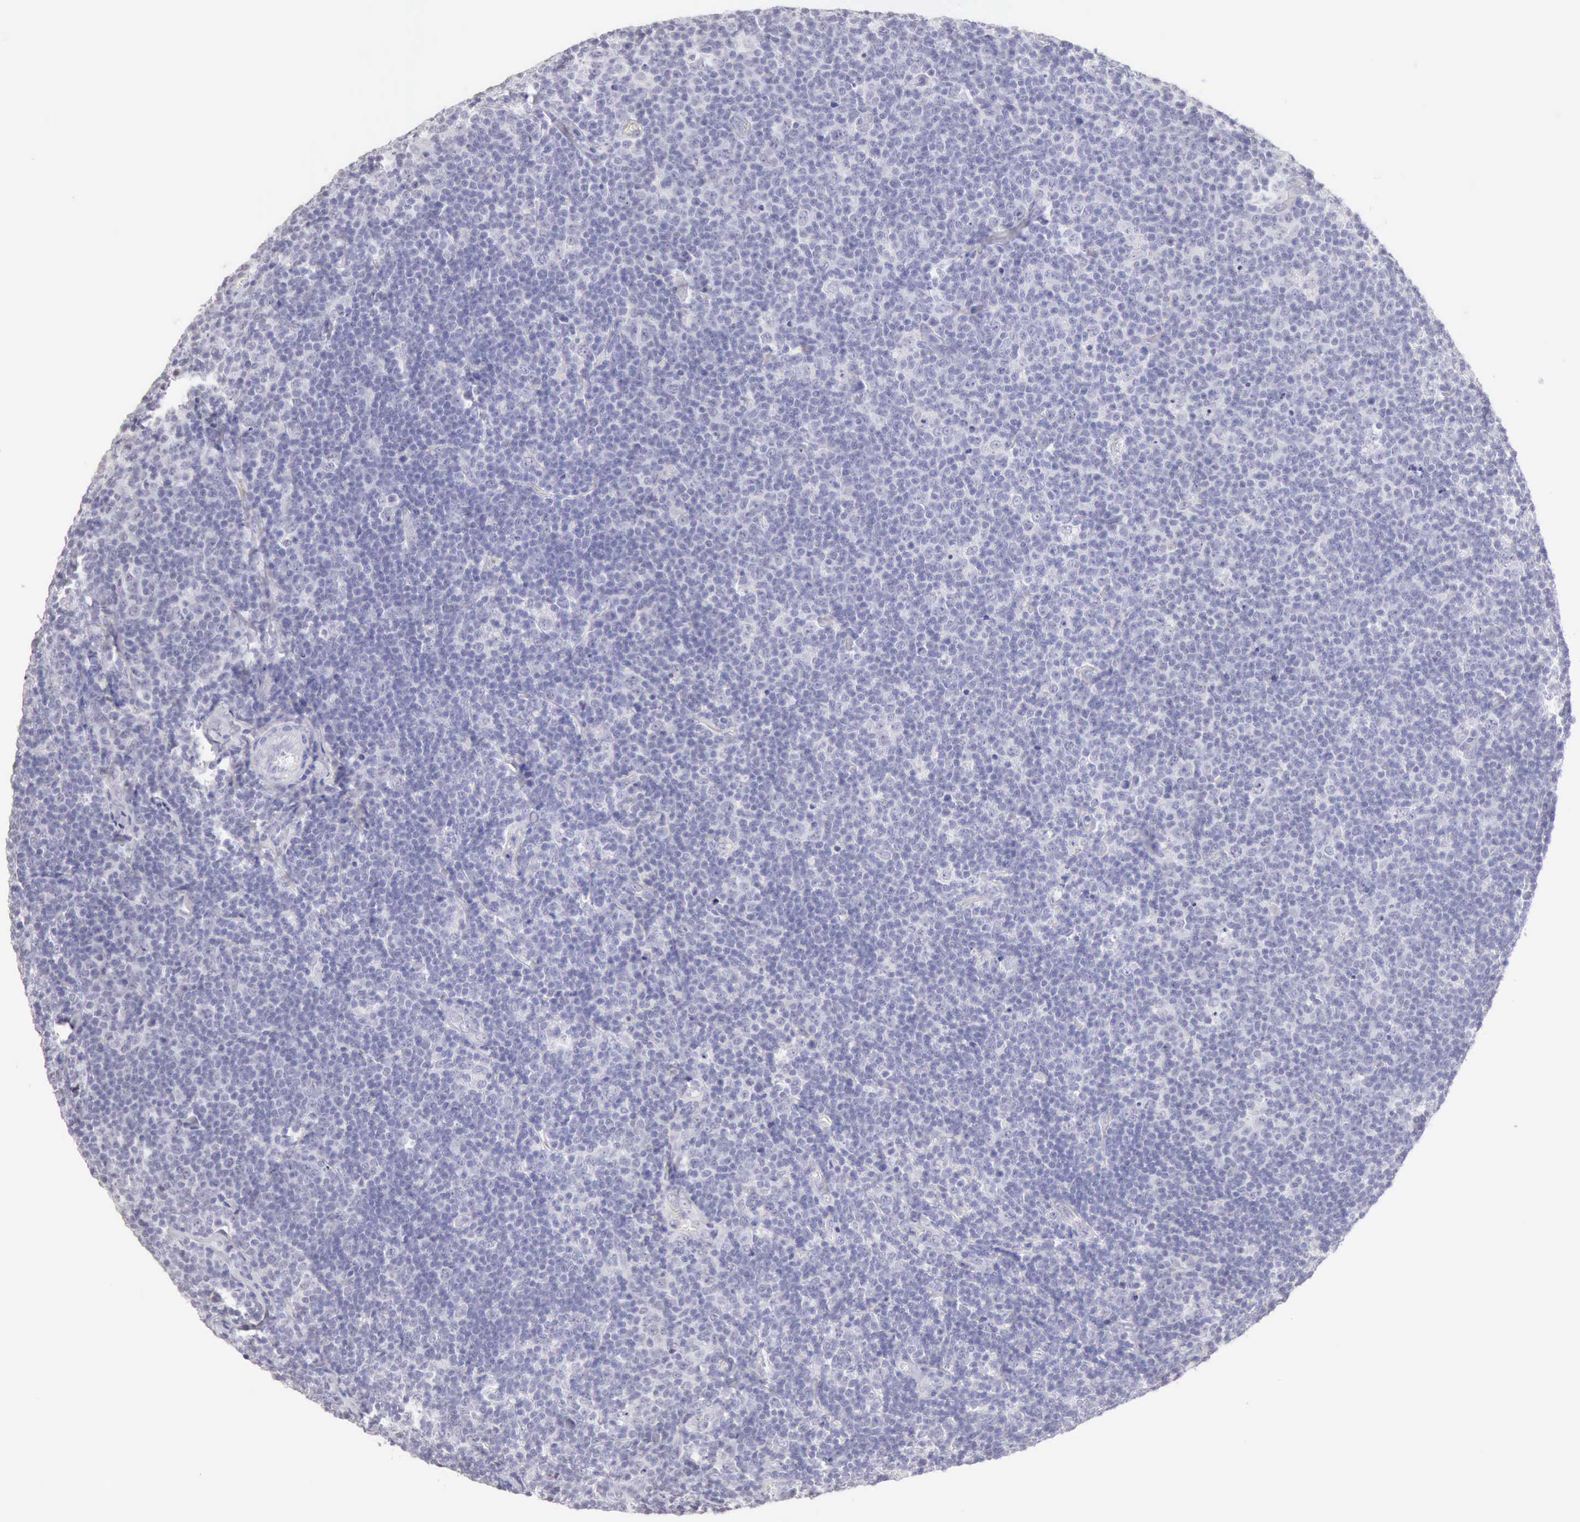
{"staining": {"intensity": "negative", "quantity": "none", "location": "none"}, "tissue": "lymphoma", "cell_type": "Tumor cells", "image_type": "cancer", "snomed": [{"axis": "morphology", "description": "Malignant lymphoma, non-Hodgkin's type, Low grade"}, {"axis": "topography", "description": "Lymph node"}], "caption": "Lymphoma was stained to show a protein in brown. There is no significant expression in tumor cells.", "gene": "RNASE1", "patient": {"sex": "male", "age": 74}}